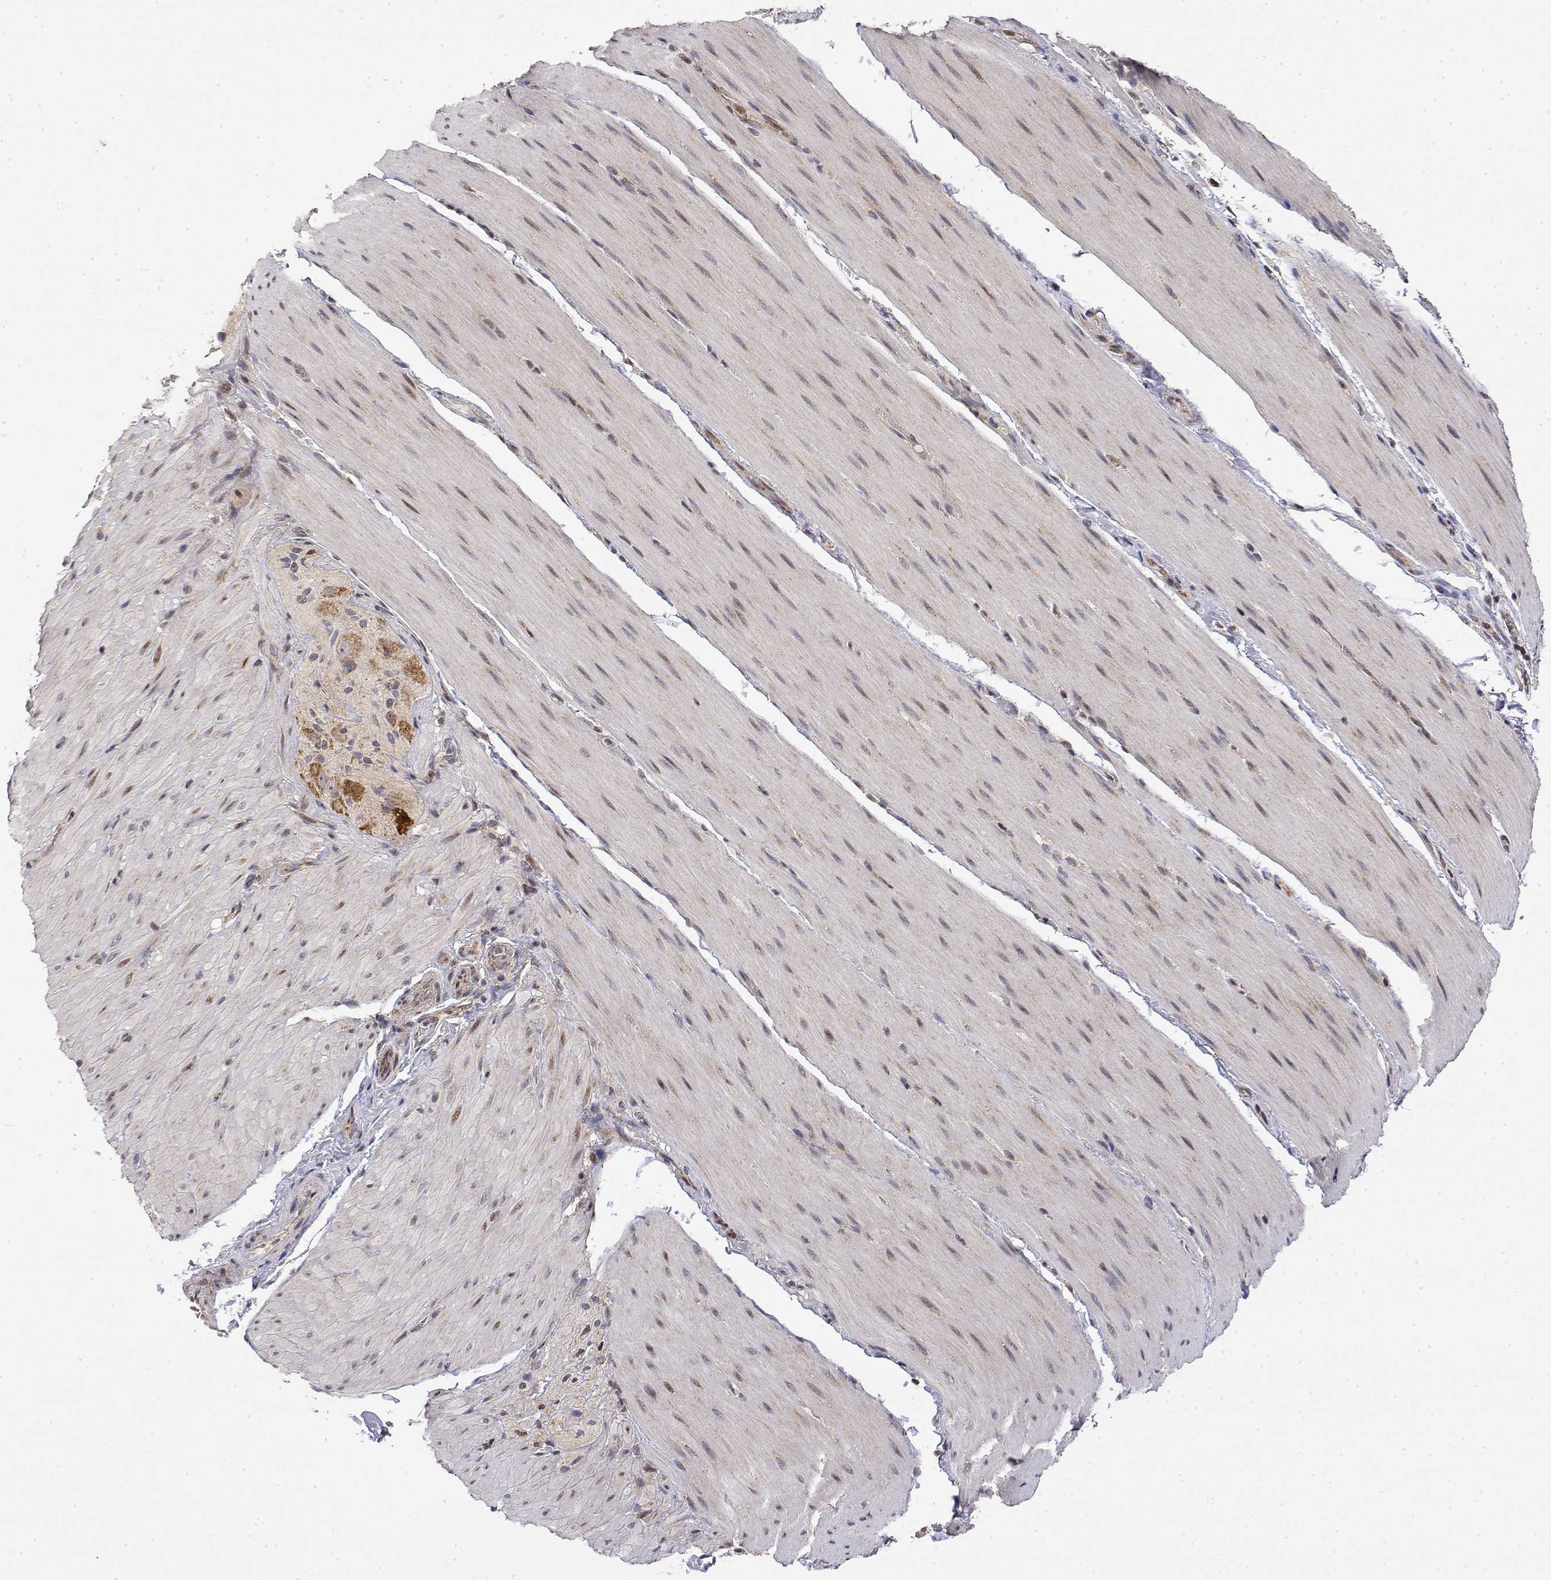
{"staining": {"intensity": "weak", "quantity": "<25%", "location": "cytoplasmic/membranous"}, "tissue": "smooth muscle", "cell_type": "Smooth muscle cells", "image_type": "normal", "snomed": [{"axis": "morphology", "description": "Normal tissue, NOS"}, {"axis": "topography", "description": "Smooth muscle"}, {"axis": "topography", "description": "Colon"}], "caption": "DAB immunohistochemical staining of benign human smooth muscle displays no significant expression in smooth muscle cells. (DAB immunohistochemistry (IHC) visualized using brightfield microscopy, high magnification).", "gene": "GADD45GIP1", "patient": {"sex": "male", "age": 73}}